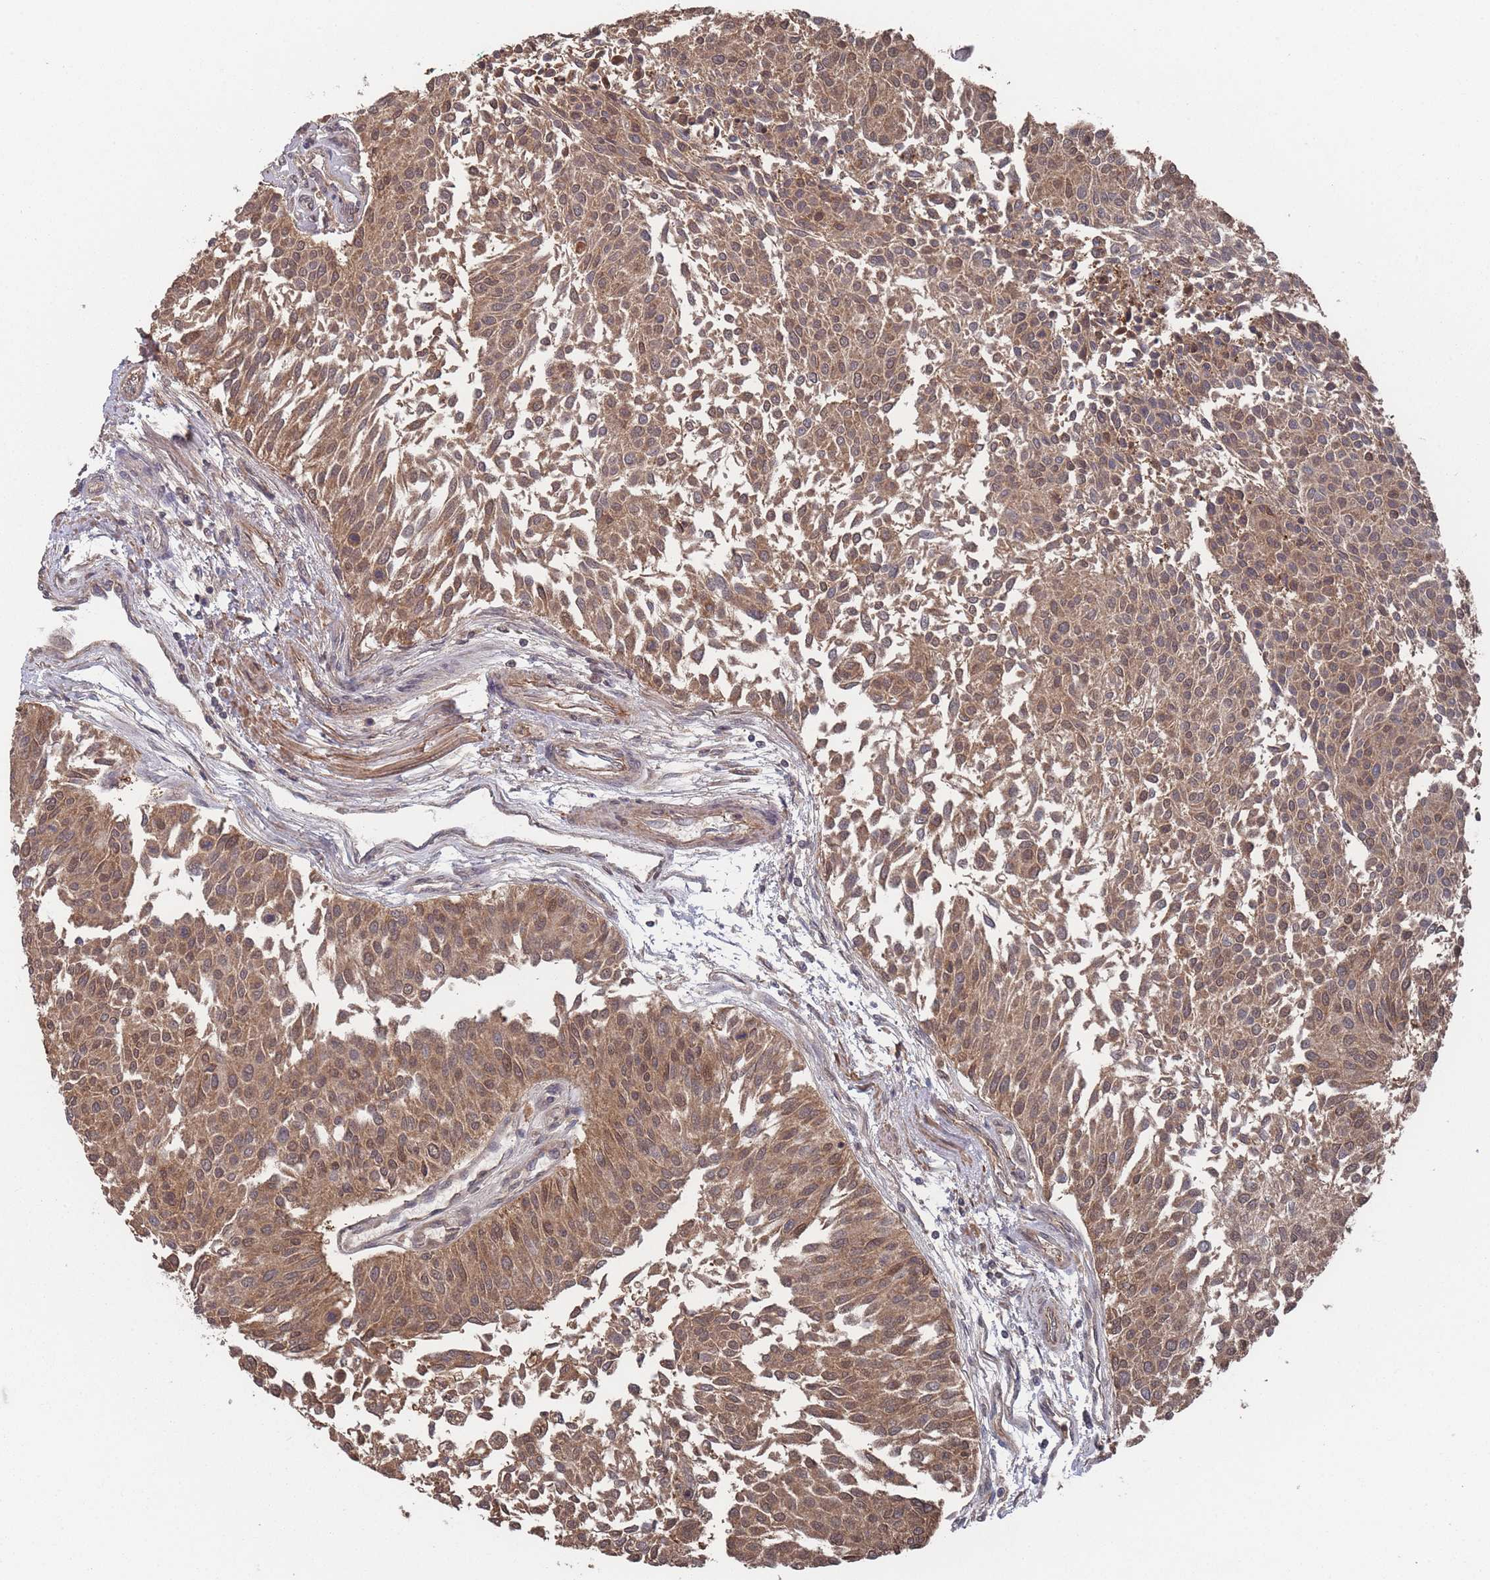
{"staining": {"intensity": "moderate", "quantity": ">75%", "location": "cytoplasmic/membranous,nuclear"}, "tissue": "urothelial cancer", "cell_type": "Tumor cells", "image_type": "cancer", "snomed": [{"axis": "morphology", "description": "Urothelial carcinoma, NOS"}, {"axis": "topography", "description": "Urinary bladder"}], "caption": "Human transitional cell carcinoma stained with a brown dye exhibits moderate cytoplasmic/membranous and nuclear positive positivity in about >75% of tumor cells.", "gene": "SF3B1", "patient": {"sex": "male", "age": 55}}